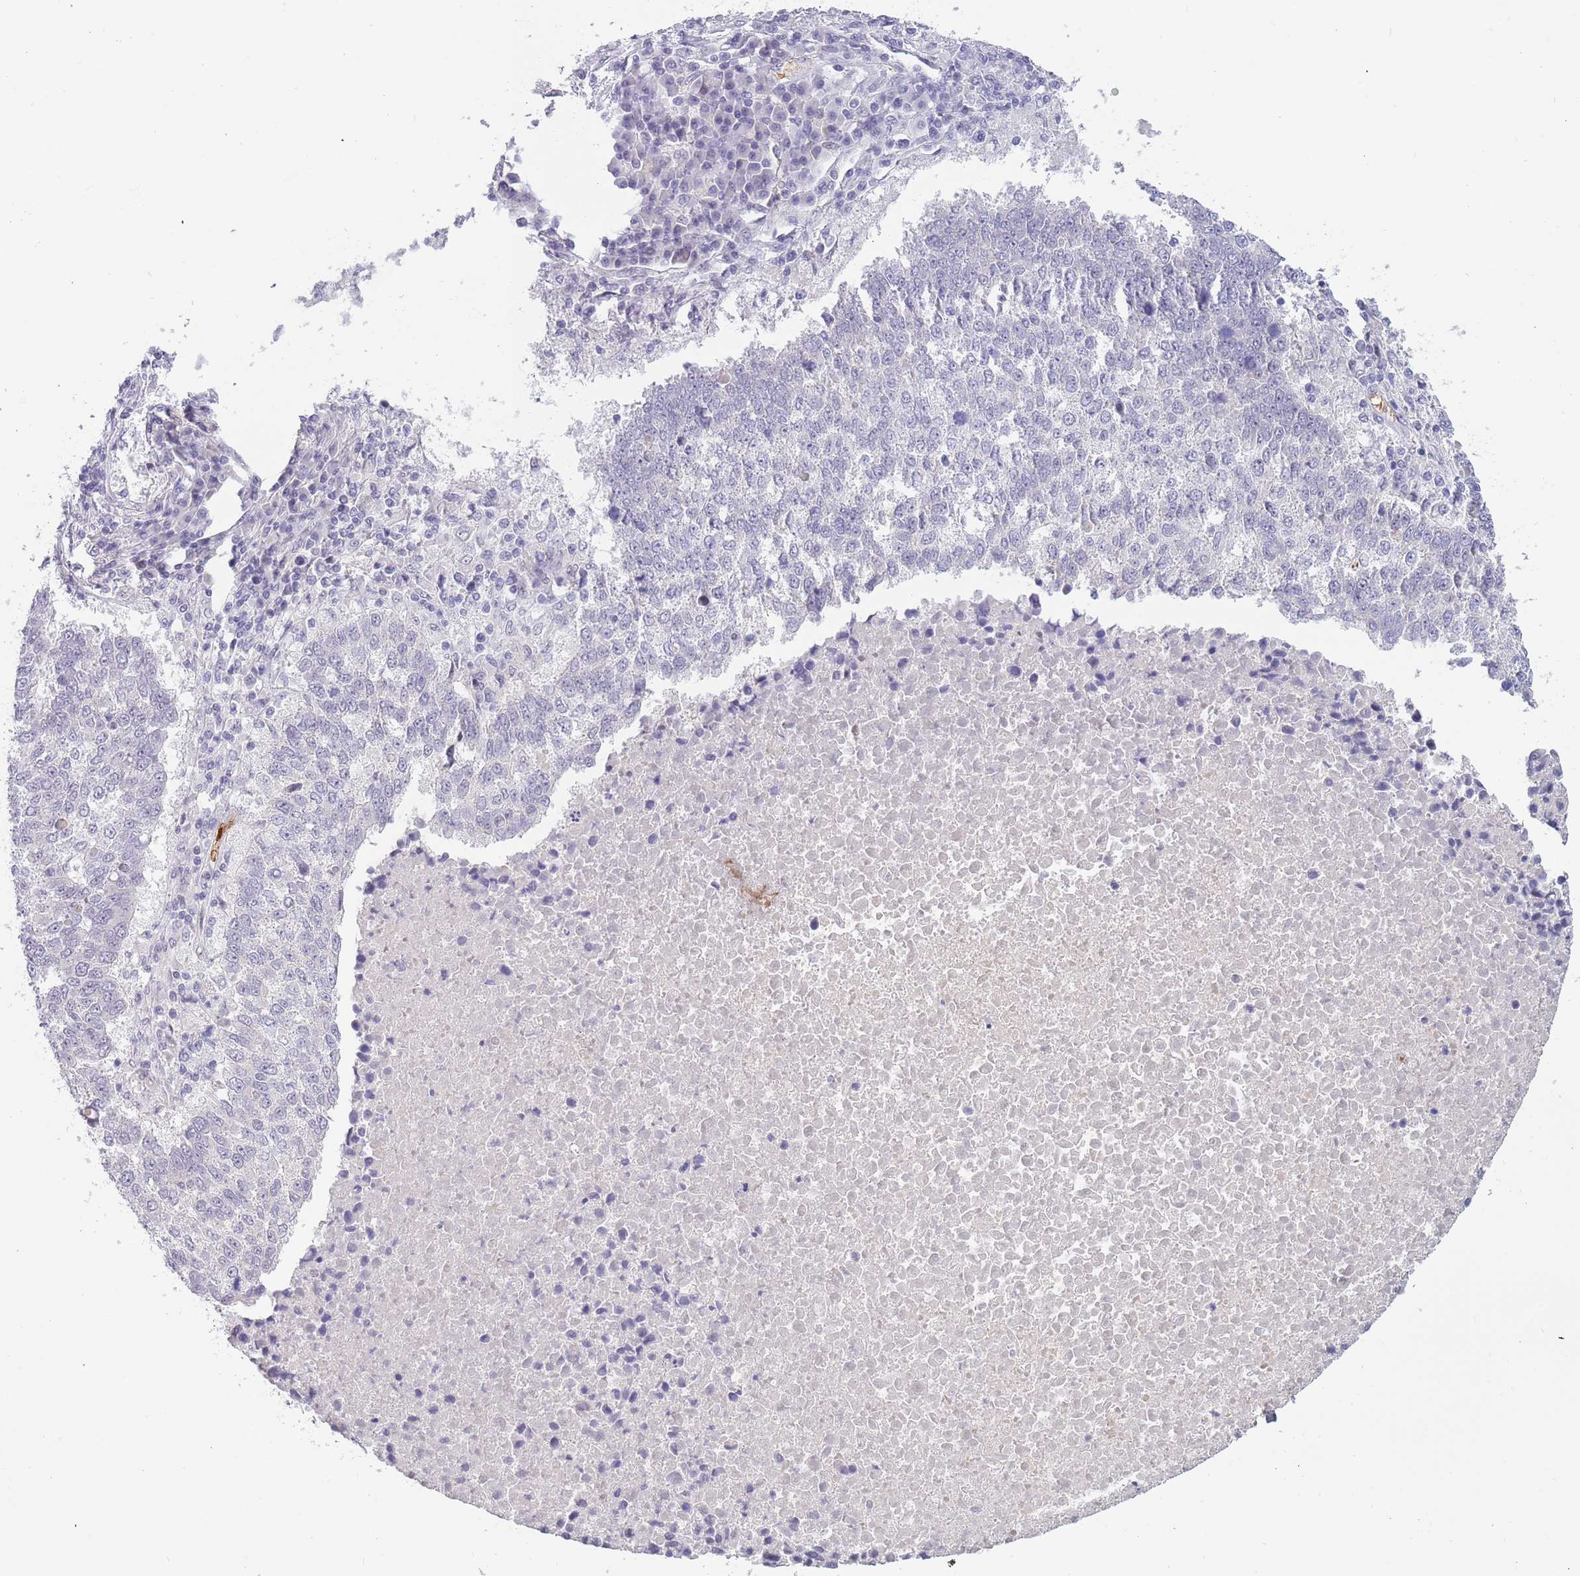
{"staining": {"intensity": "negative", "quantity": "none", "location": "none"}, "tissue": "lung cancer", "cell_type": "Tumor cells", "image_type": "cancer", "snomed": [{"axis": "morphology", "description": "Squamous cell carcinoma, NOS"}, {"axis": "topography", "description": "Lung"}], "caption": "A micrograph of lung cancer (squamous cell carcinoma) stained for a protein reveals no brown staining in tumor cells.", "gene": "LYPD6B", "patient": {"sex": "male", "age": 73}}